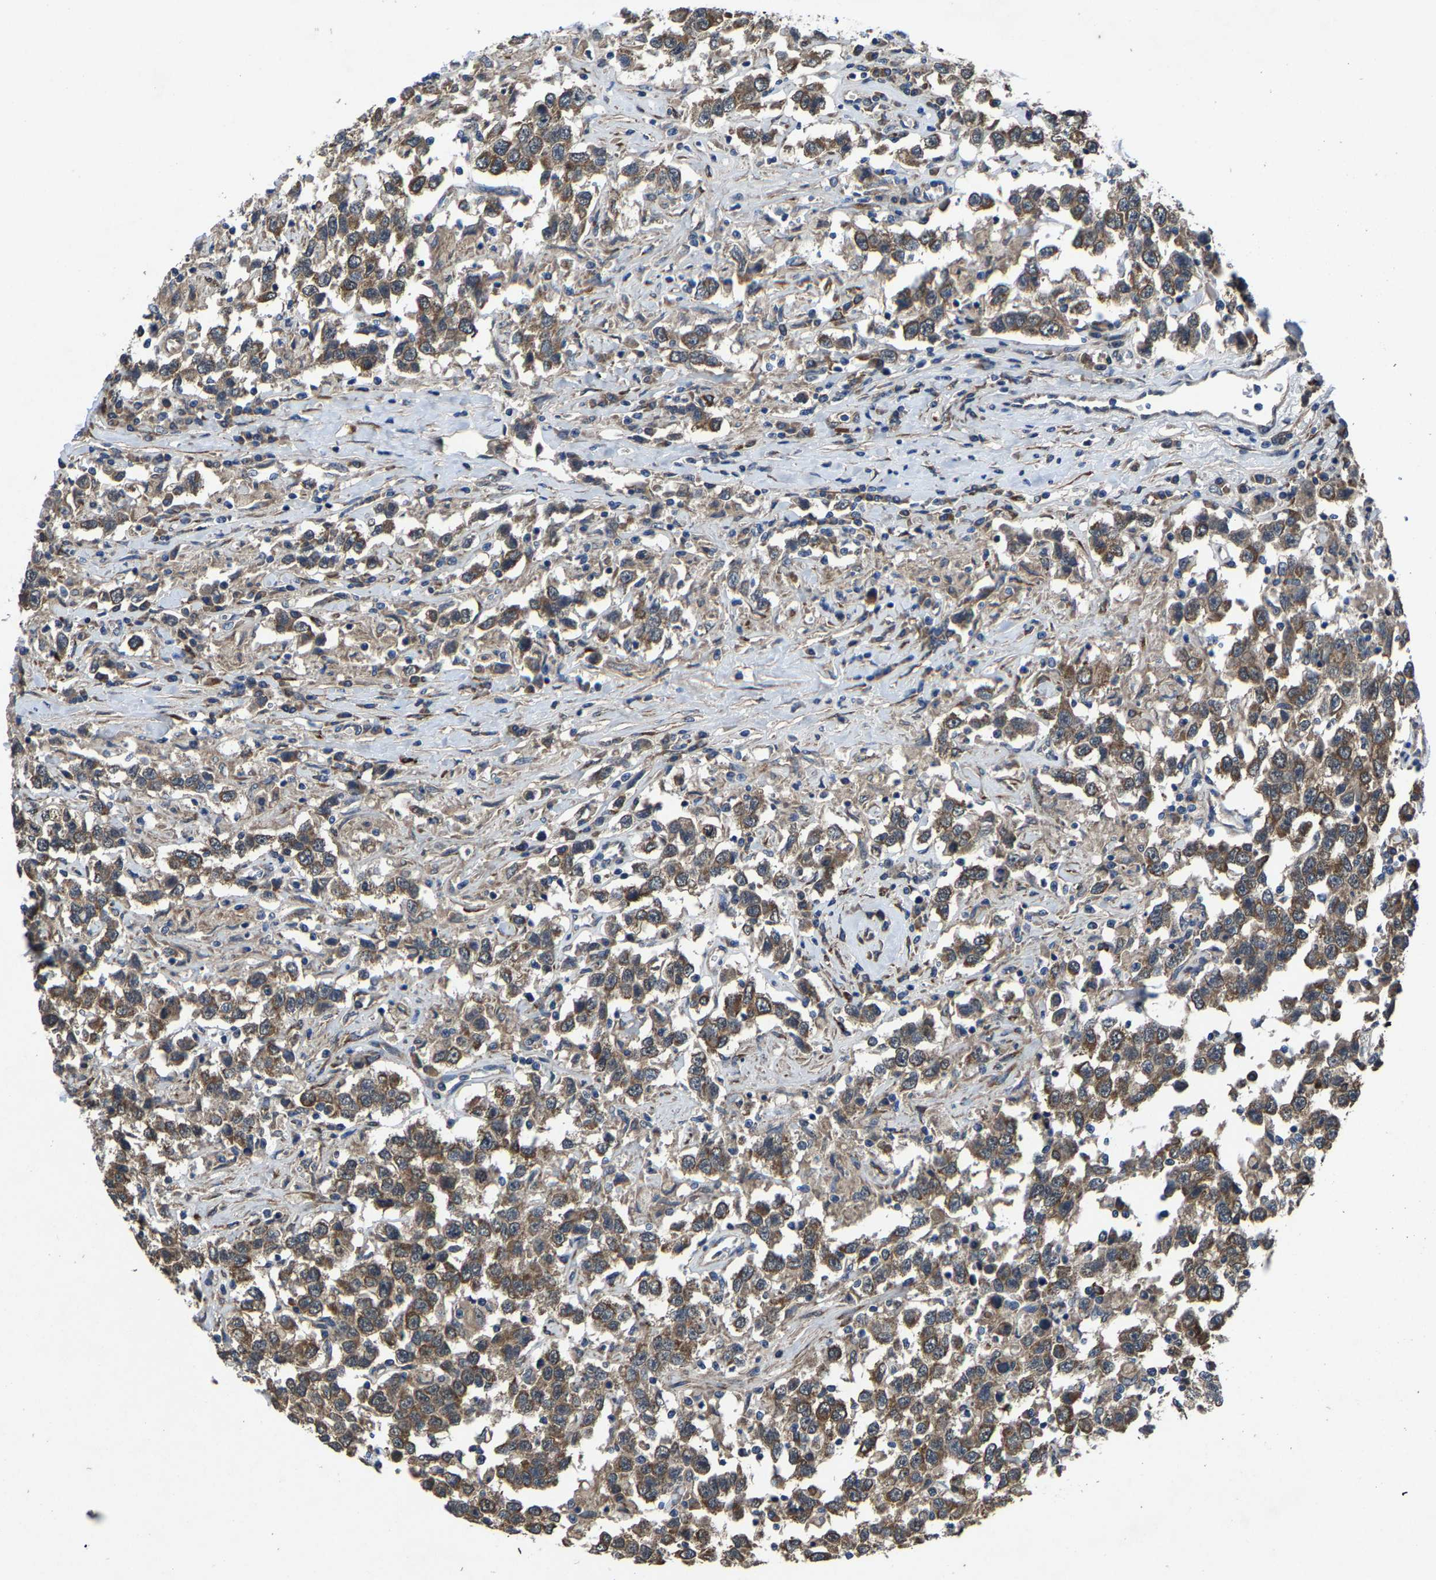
{"staining": {"intensity": "moderate", "quantity": ">75%", "location": "cytoplasmic/membranous"}, "tissue": "testis cancer", "cell_type": "Tumor cells", "image_type": "cancer", "snomed": [{"axis": "morphology", "description": "Seminoma, NOS"}, {"axis": "topography", "description": "Testis"}], "caption": "Immunohistochemistry staining of testis cancer (seminoma), which reveals medium levels of moderate cytoplasmic/membranous expression in approximately >75% of tumor cells indicating moderate cytoplasmic/membranous protein staining. The staining was performed using DAB (brown) for protein detection and nuclei were counterstained in hematoxylin (blue).", "gene": "PDP1", "patient": {"sex": "male", "age": 41}}